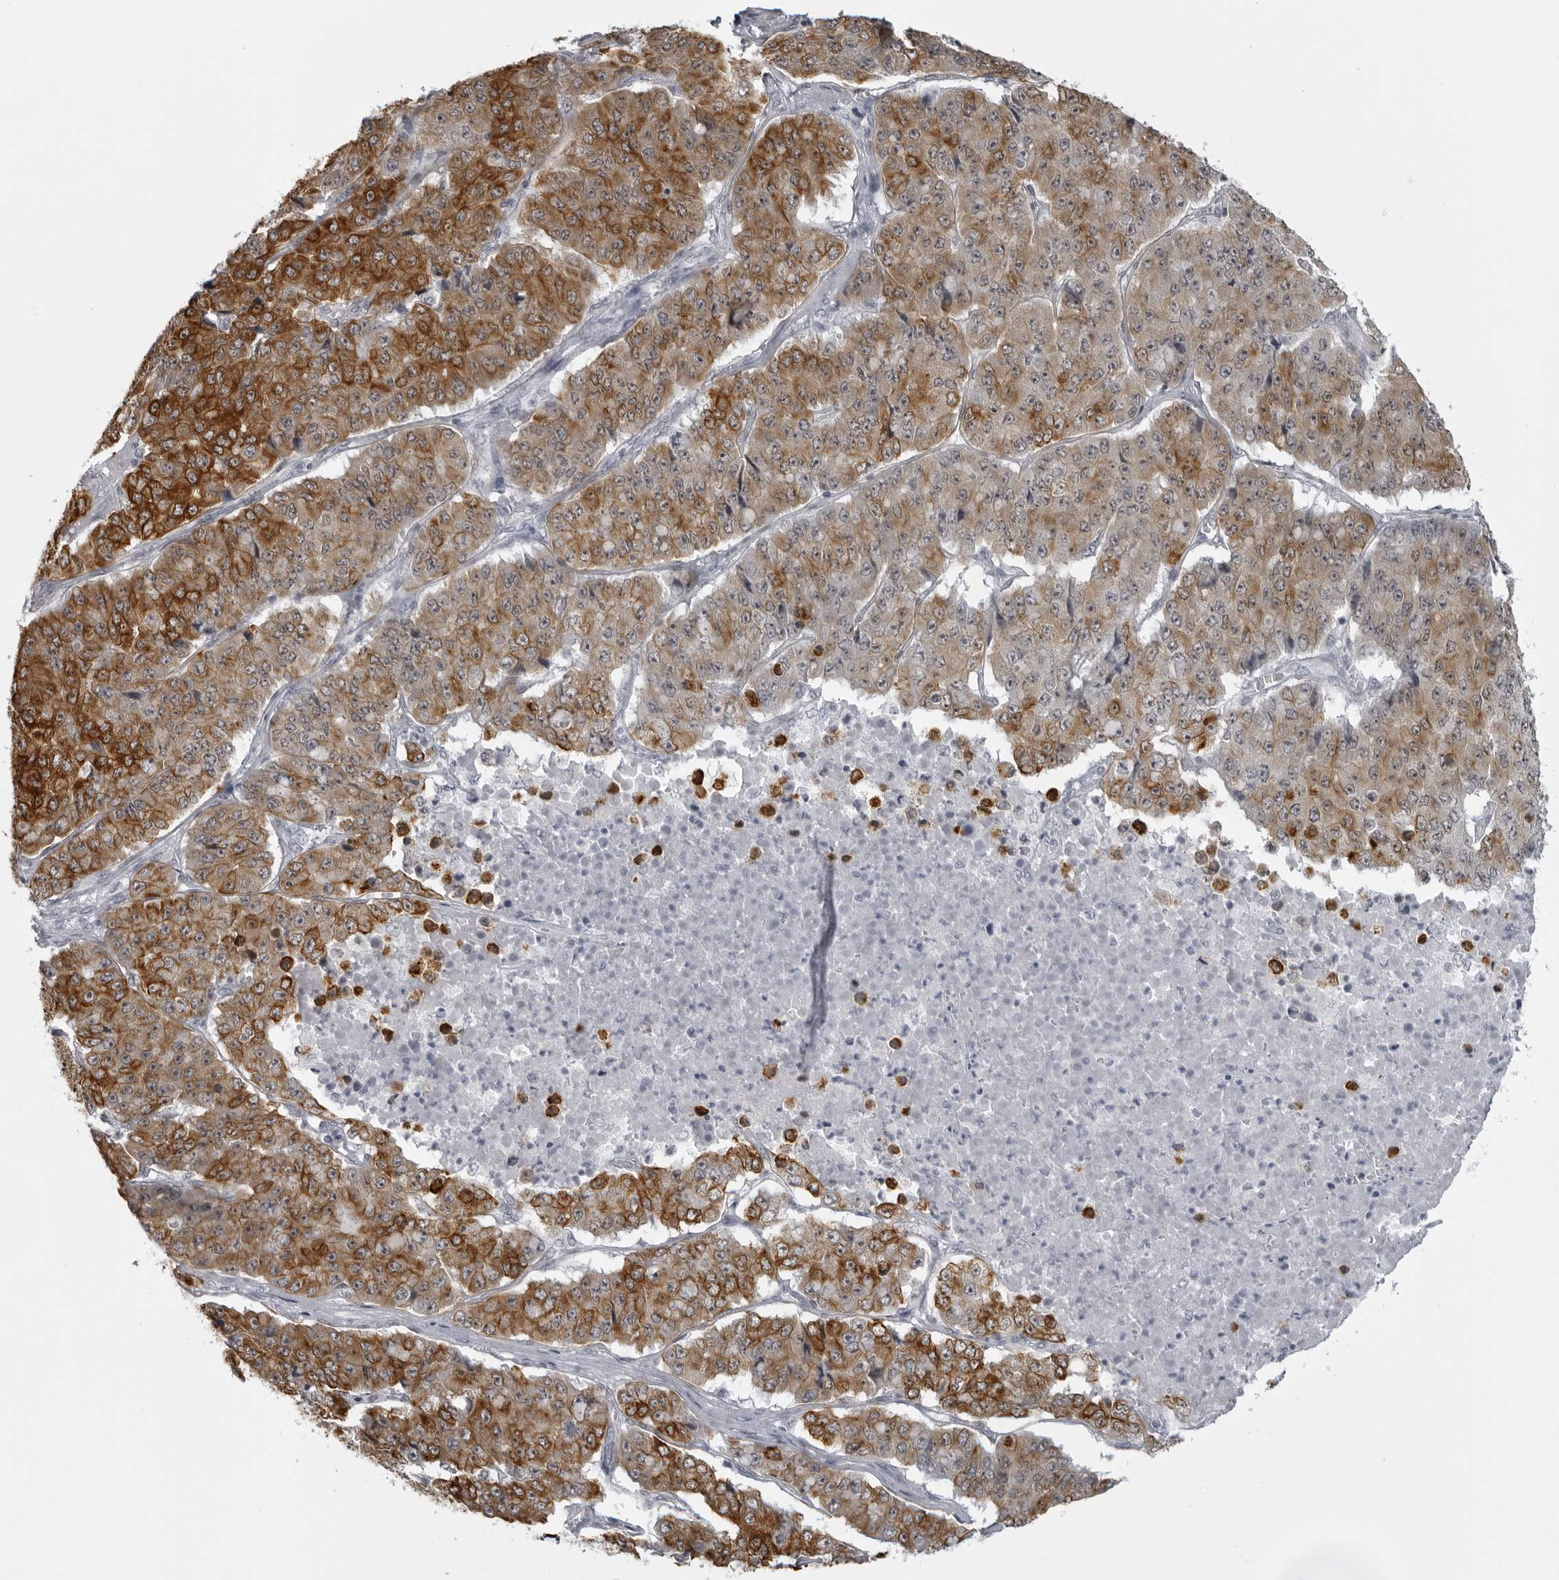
{"staining": {"intensity": "moderate", "quantity": ">75%", "location": "cytoplasmic/membranous"}, "tissue": "pancreatic cancer", "cell_type": "Tumor cells", "image_type": "cancer", "snomed": [{"axis": "morphology", "description": "Adenocarcinoma, NOS"}, {"axis": "topography", "description": "Pancreas"}], "caption": "A histopathology image of adenocarcinoma (pancreatic) stained for a protein reveals moderate cytoplasmic/membranous brown staining in tumor cells.", "gene": "UROD", "patient": {"sex": "male", "age": 50}}